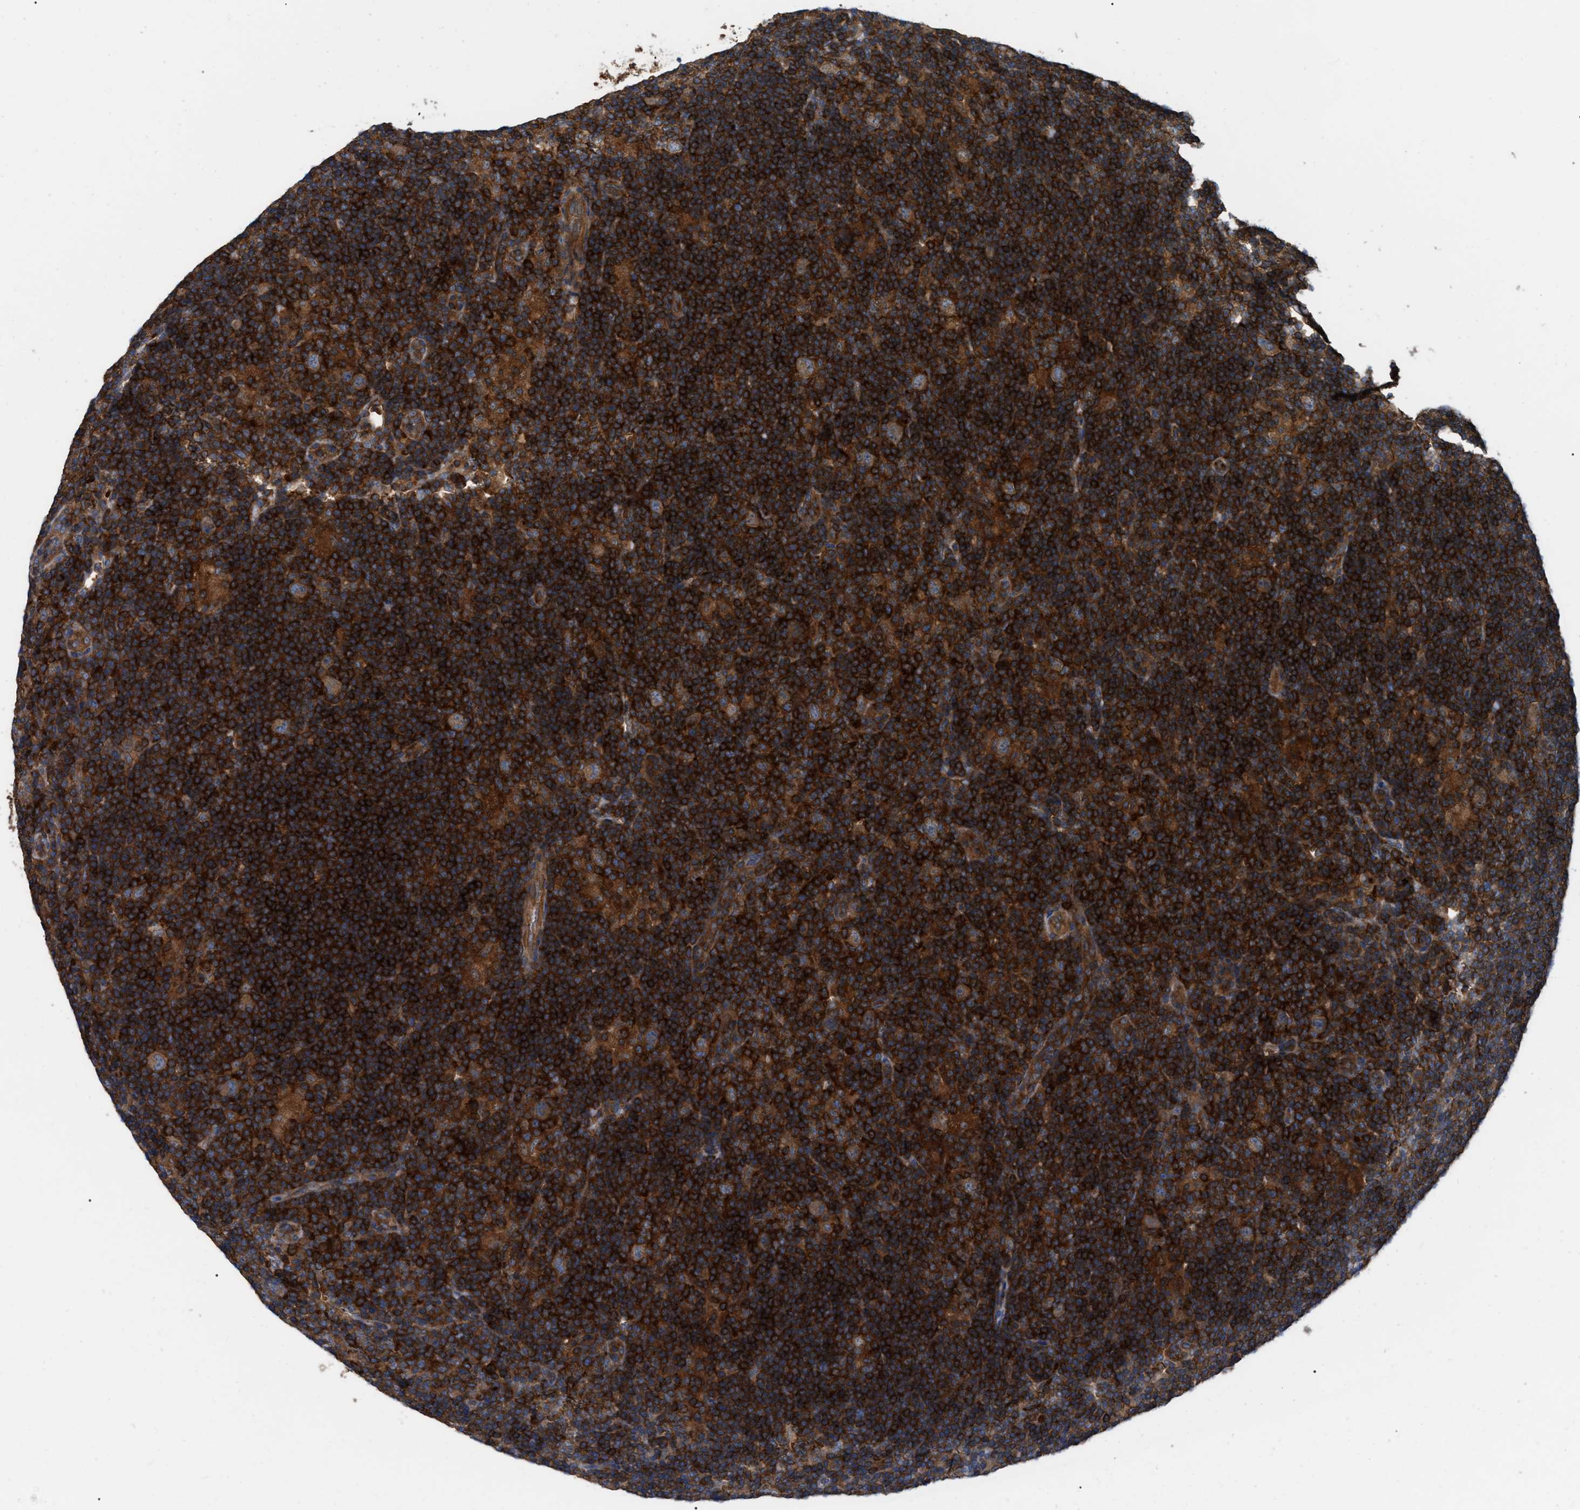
{"staining": {"intensity": "weak", "quantity": ">75%", "location": "cytoplasmic/membranous"}, "tissue": "lymphoma", "cell_type": "Tumor cells", "image_type": "cancer", "snomed": [{"axis": "morphology", "description": "Hodgkin's disease, NOS"}, {"axis": "topography", "description": "Lymph node"}], "caption": "Approximately >75% of tumor cells in lymphoma reveal weak cytoplasmic/membranous protein expression as visualized by brown immunohistochemical staining.", "gene": "RABEP1", "patient": {"sex": "female", "age": 57}}